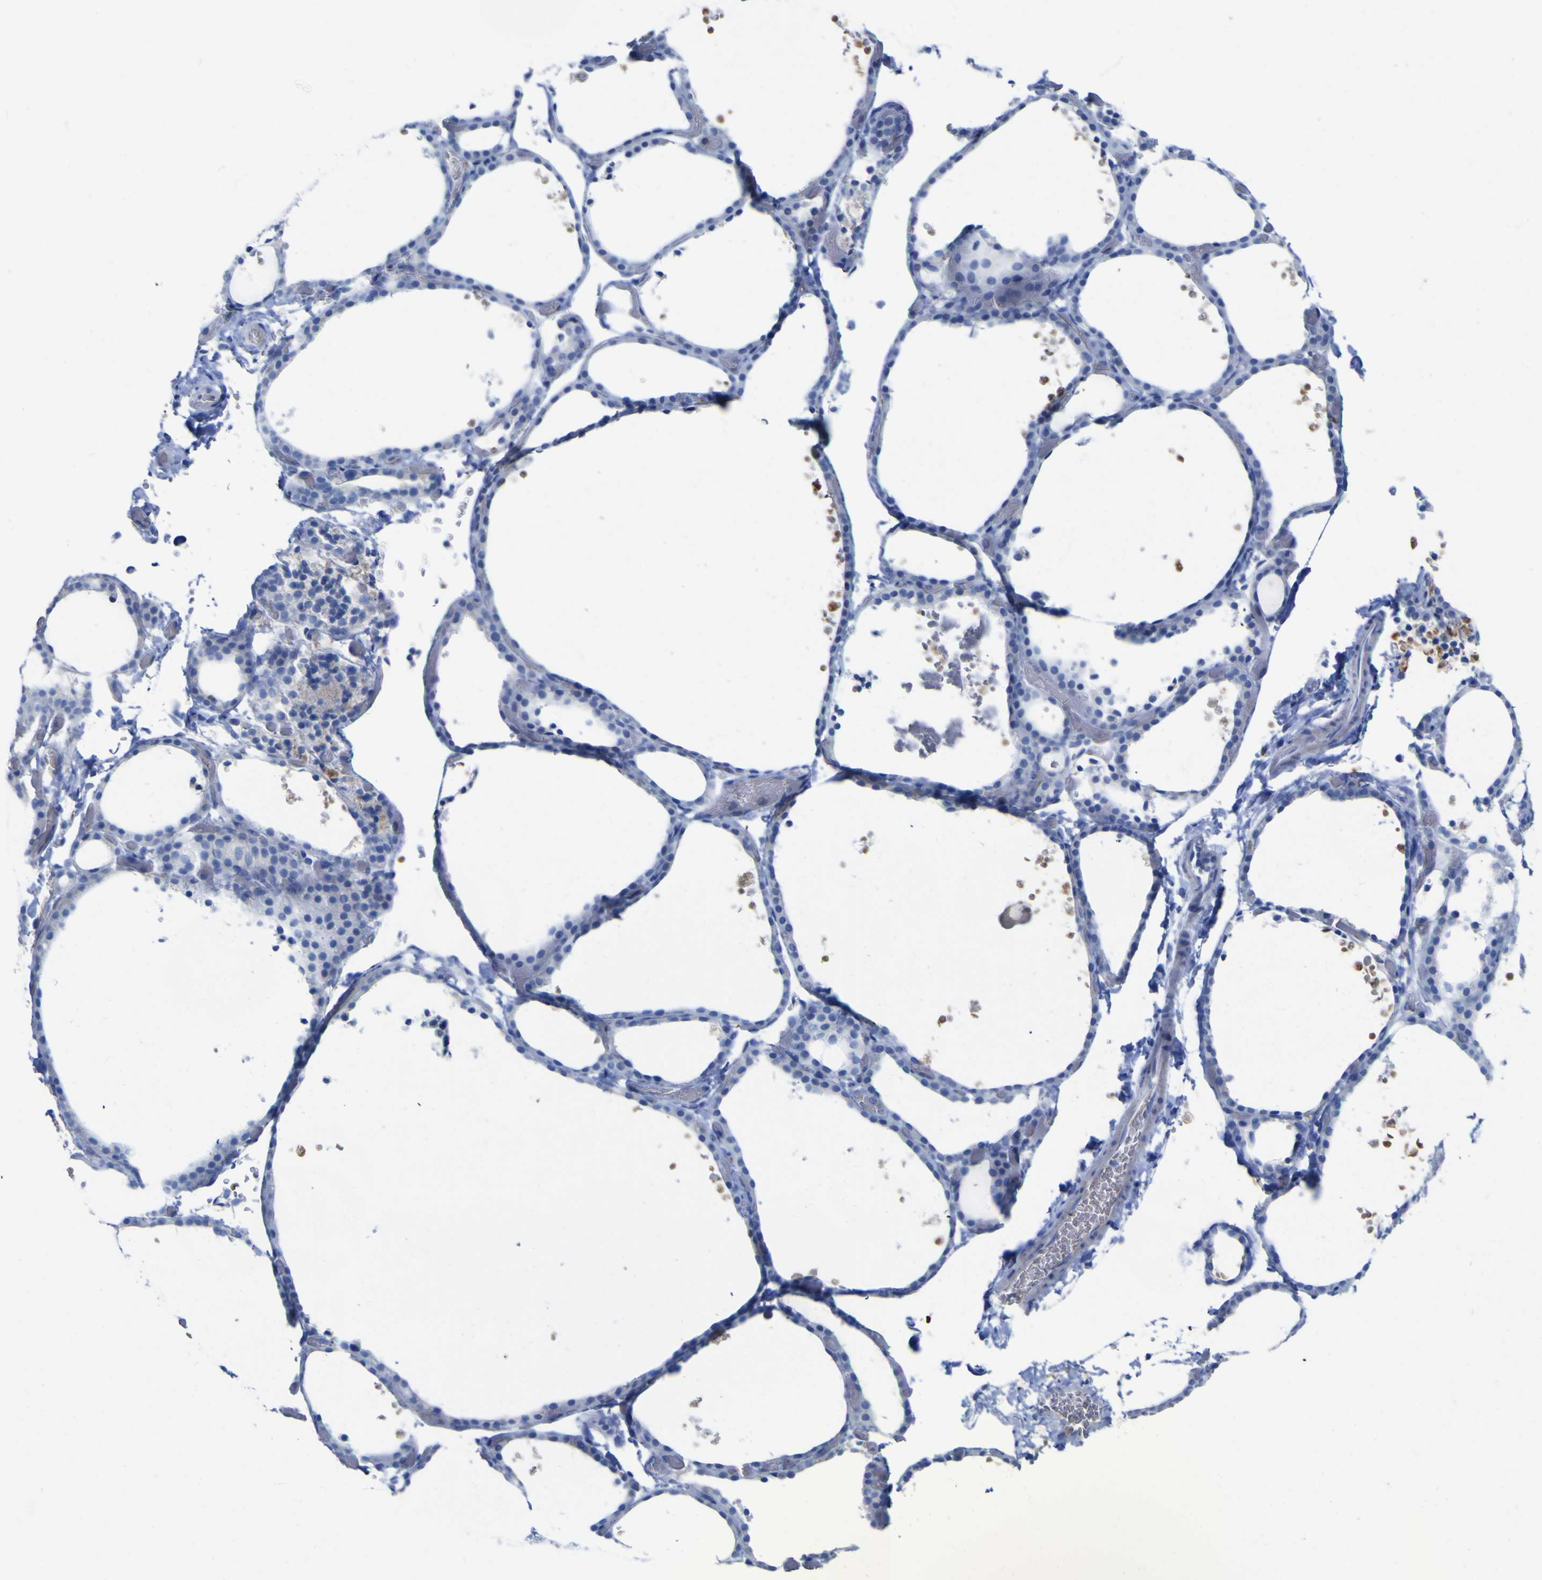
{"staining": {"intensity": "negative", "quantity": "none", "location": "none"}, "tissue": "thyroid gland", "cell_type": "Glandular cells", "image_type": "normal", "snomed": [{"axis": "morphology", "description": "Normal tissue, NOS"}, {"axis": "topography", "description": "Thyroid gland"}], "caption": "Histopathology image shows no significant protein staining in glandular cells of benign thyroid gland.", "gene": "GCM1", "patient": {"sex": "female", "age": 44}}